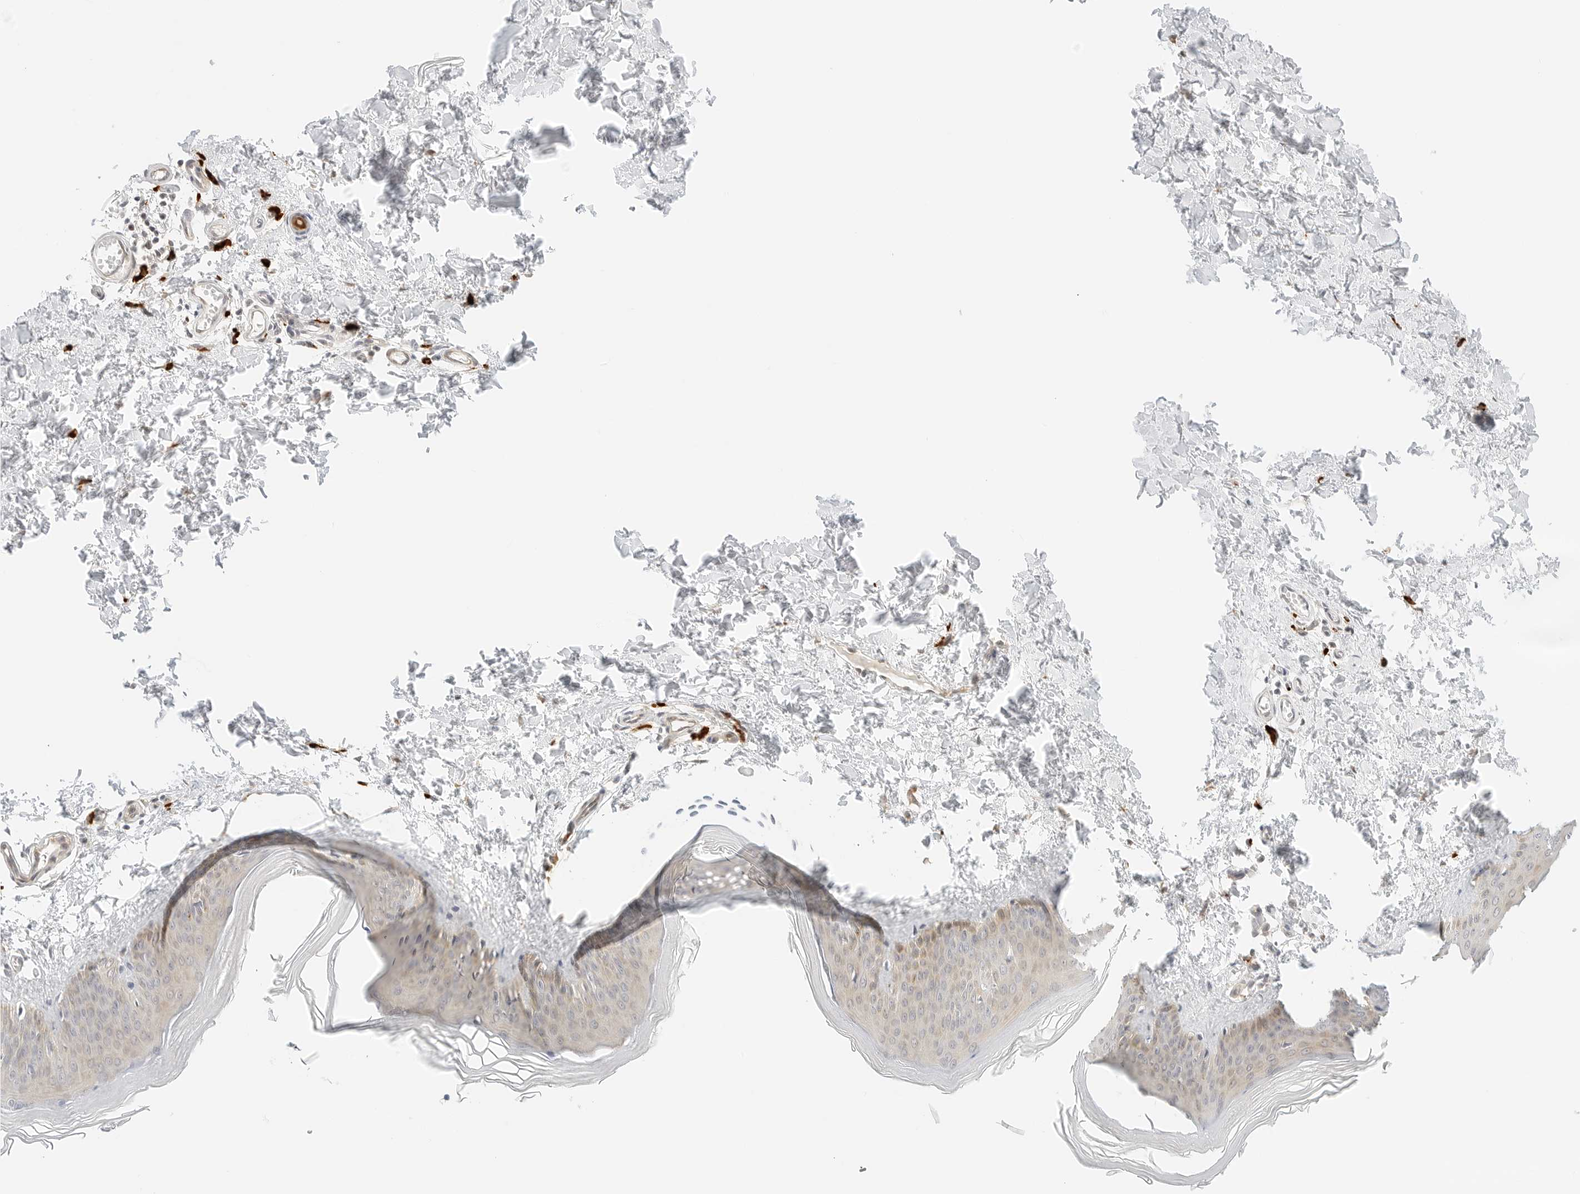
{"staining": {"intensity": "negative", "quantity": "none", "location": "none"}, "tissue": "skin", "cell_type": "Fibroblasts", "image_type": "normal", "snomed": [{"axis": "morphology", "description": "Normal tissue, NOS"}, {"axis": "topography", "description": "Skin"}], "caption": "A histopathology image of skin stained for a protein demonstrates no brown staining in fibroblasts.", "gene": "TEKT2", "patient": {"sex": "female", "age": 27}}